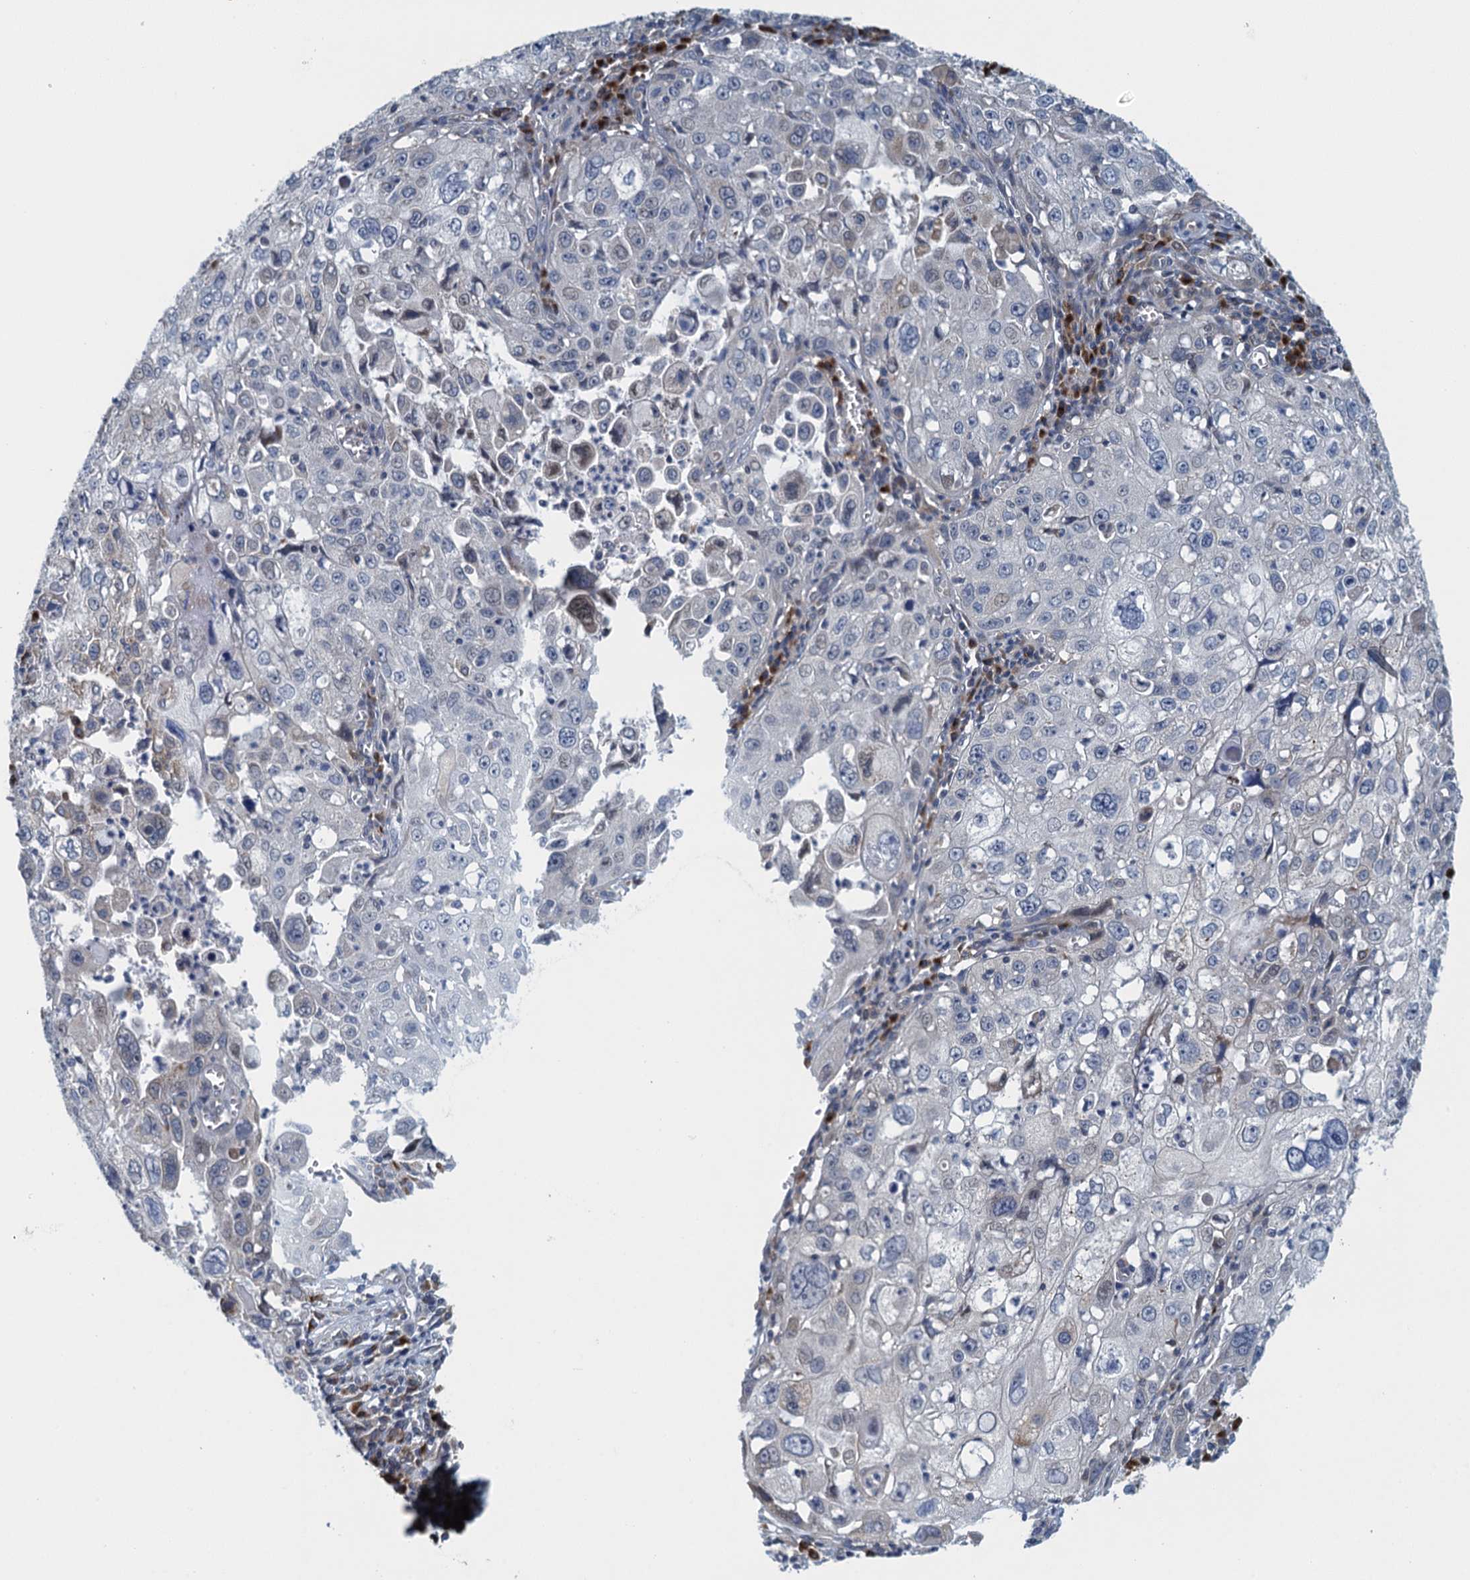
{"staining": {"intensity": "moderate", "quantity": "<25%", "location": "cytoplasmic/membranous"}, "tissue": "cervical cancer", "cell_type": "Tumor cells", "image_type": "cancer", "snomed": [{"axis": "morphology", "description": "Squamous cell carcinoma, NOS"}, {"axis": "topography", "description": "Cervix"}], "caption": "IHC photomicrograph of human cervical cancer (squamous cell carcinoma) stained for a protein (brown), which shows low levels of moderate cytoplasmic/membranous expression in about <25% of tumor cells.", "gene": "ALG2", "patient": {"sex": "female", "age": 42}}